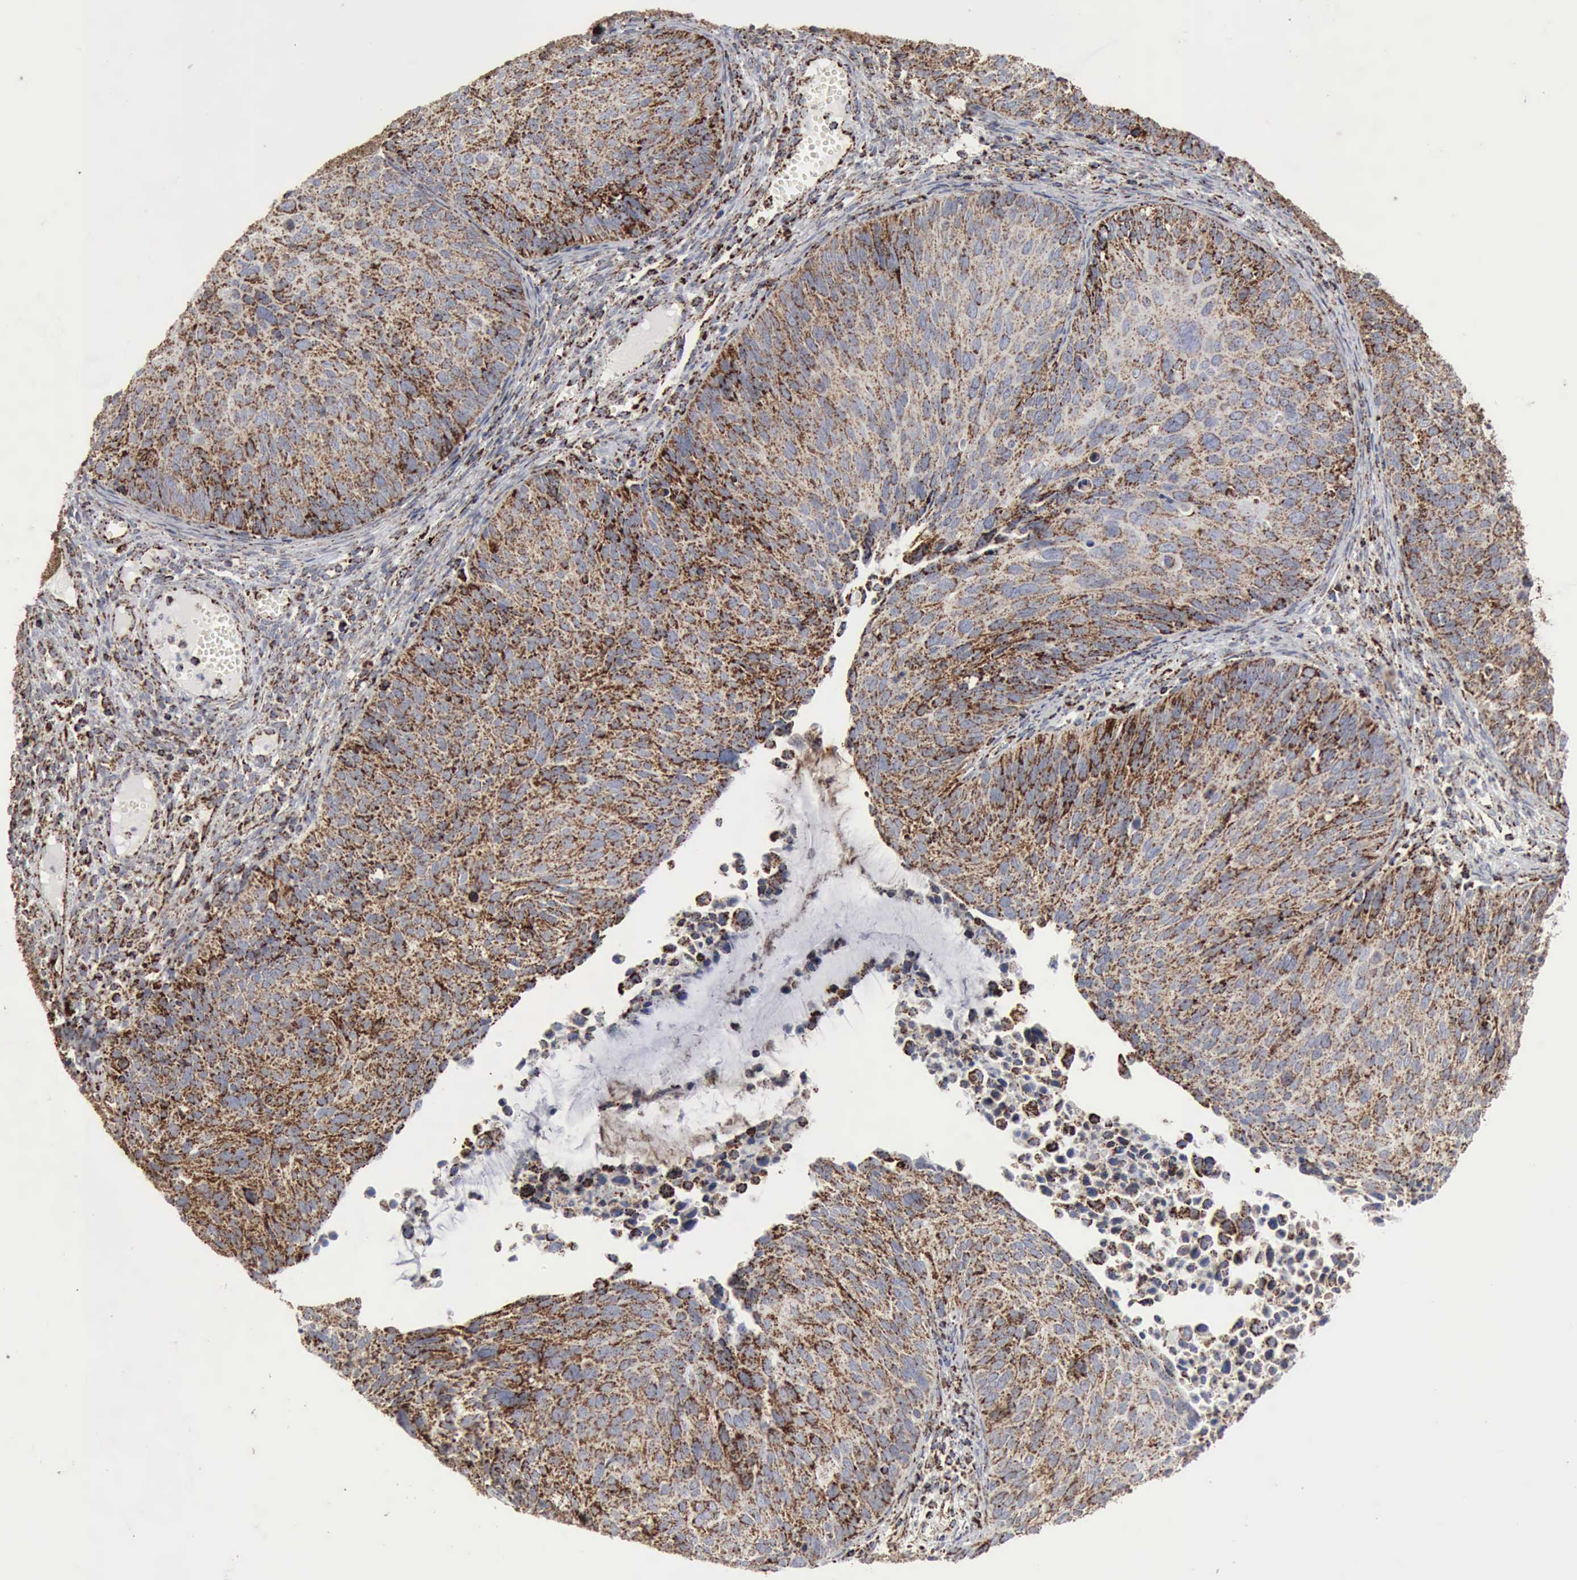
{"staining": {"intensity": "strong", "quantity": "25%-75%", "location": "cytoplasmic/membranous"}, "tissue": "cervical cancer", "cell_type": "Tumor cells", "image_type": "cancer", "snomed": [{"axis": "morphology", "description": "Squamous cell carcinoma, NOS"}, {"axis": "topography", "description": "Cervix"}], "caption": "Immunohistochemistry of squamous cell carcinoma (cervical) exhibits high levels of strong cytoplasmic/membranous positivity in approximately 25%-75% of tumor cells. Nuclei are stained in blue.", "gene": "ACO2", "patient": {"sex": "female", "age": 36}}